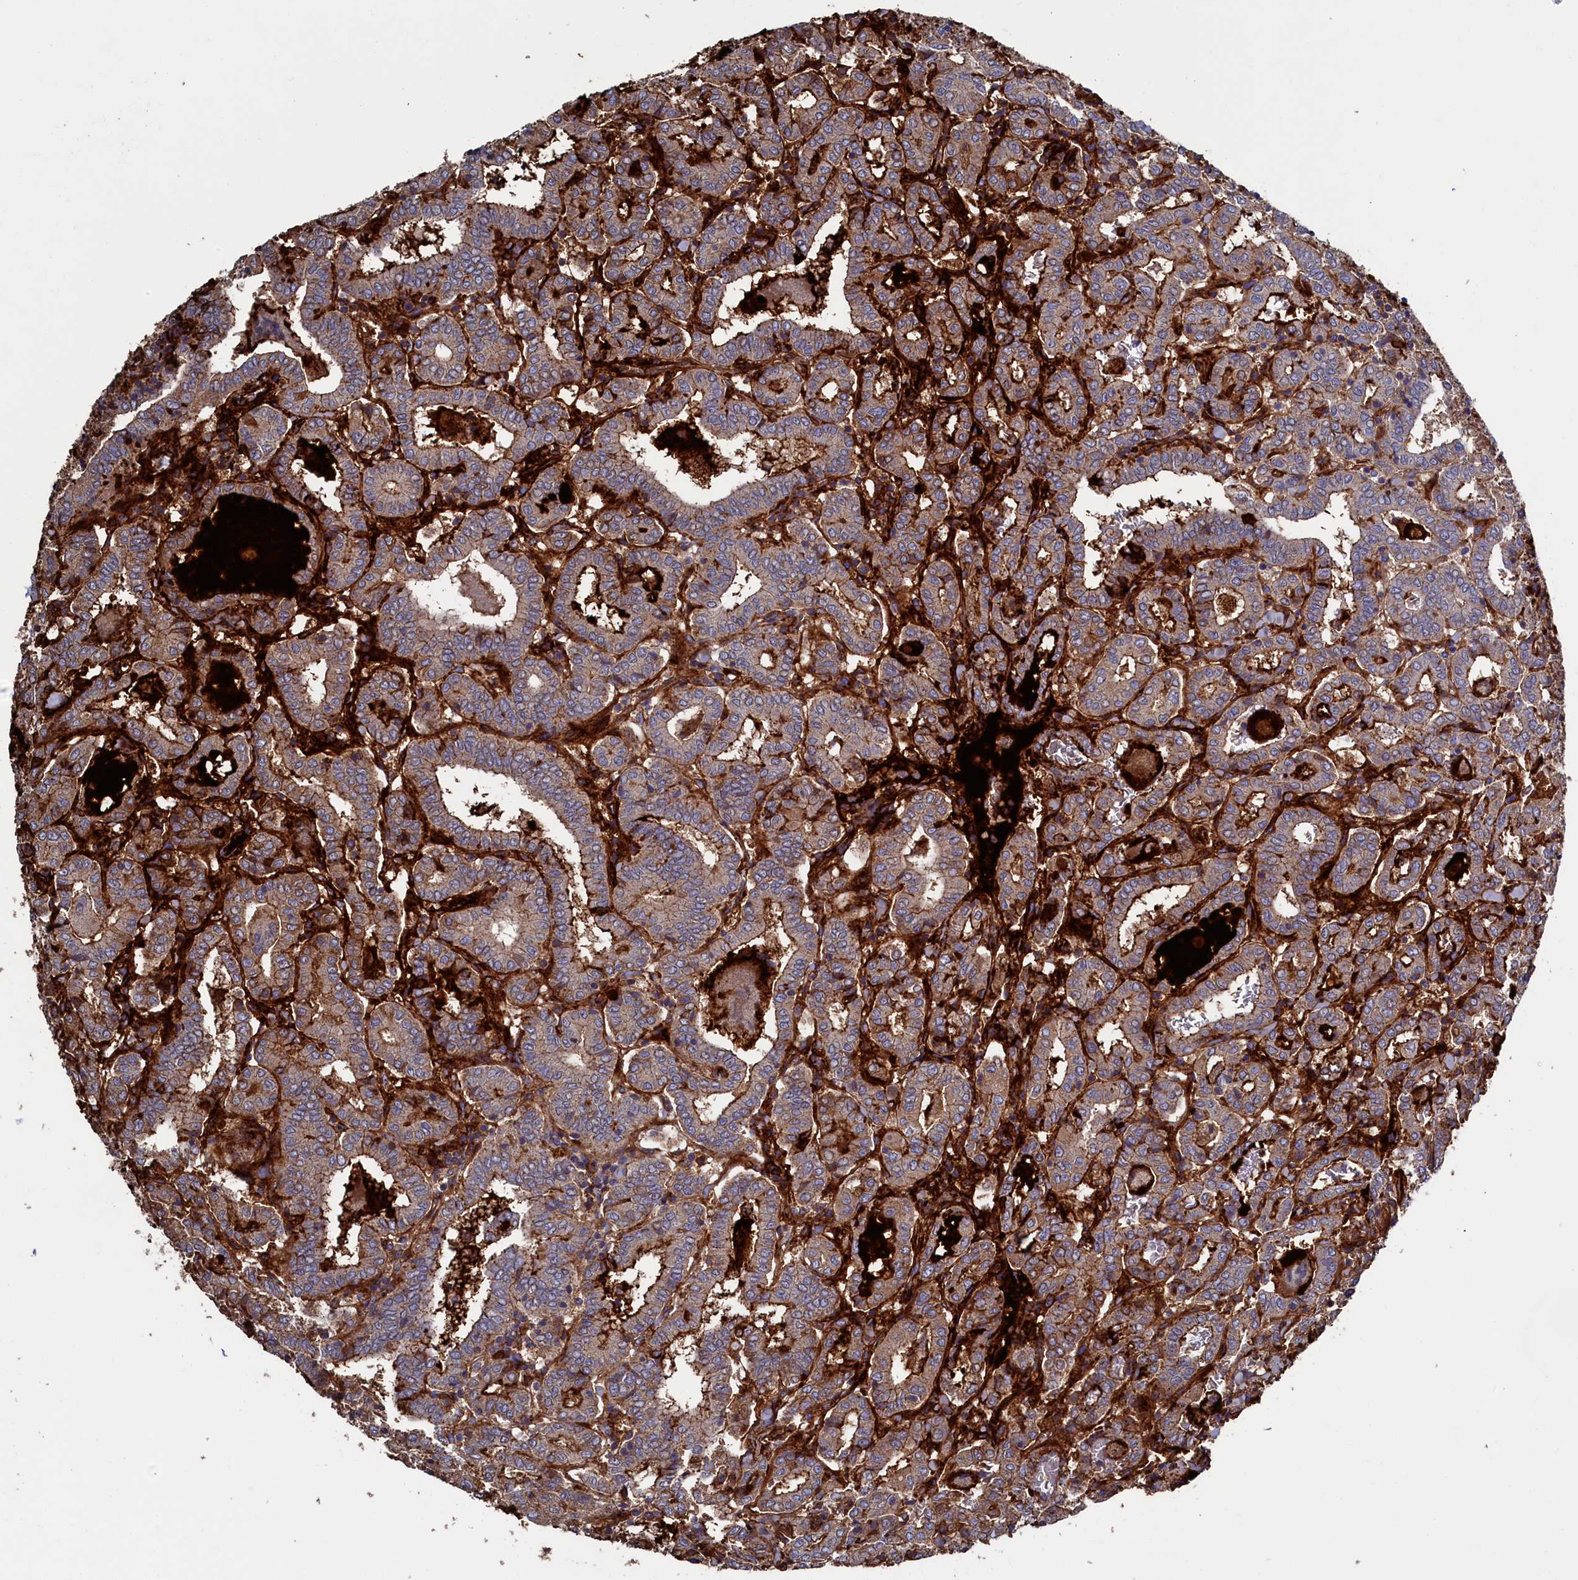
{"staining": {"intensity": "moderate", "quantity": ">75%", "location": "cytoplasmic/membranous"}, "tissue": "thyroid cancer", "cell_type": "Tumor cells", "image_type": "cancer", "snomed": [{"axis": "morphology", "description": "Papillary adenocarcinoma, NOS"}, {"axis": "topography", "description": "Thyroid gland"}], "caption": "IHC micrograph of neoplastic tissue: human papillary adenocarcinoma (thyroid) stained using immunohistochemistry (IHC) shows medium levels of moderate protein expression localized specifically in the cytoplasmic/membranous of tumor cells, appearing as a cytoplasmic/membranous brown color.", "gene": "TK2", "patient": {"sex": "female", "age": 72}}